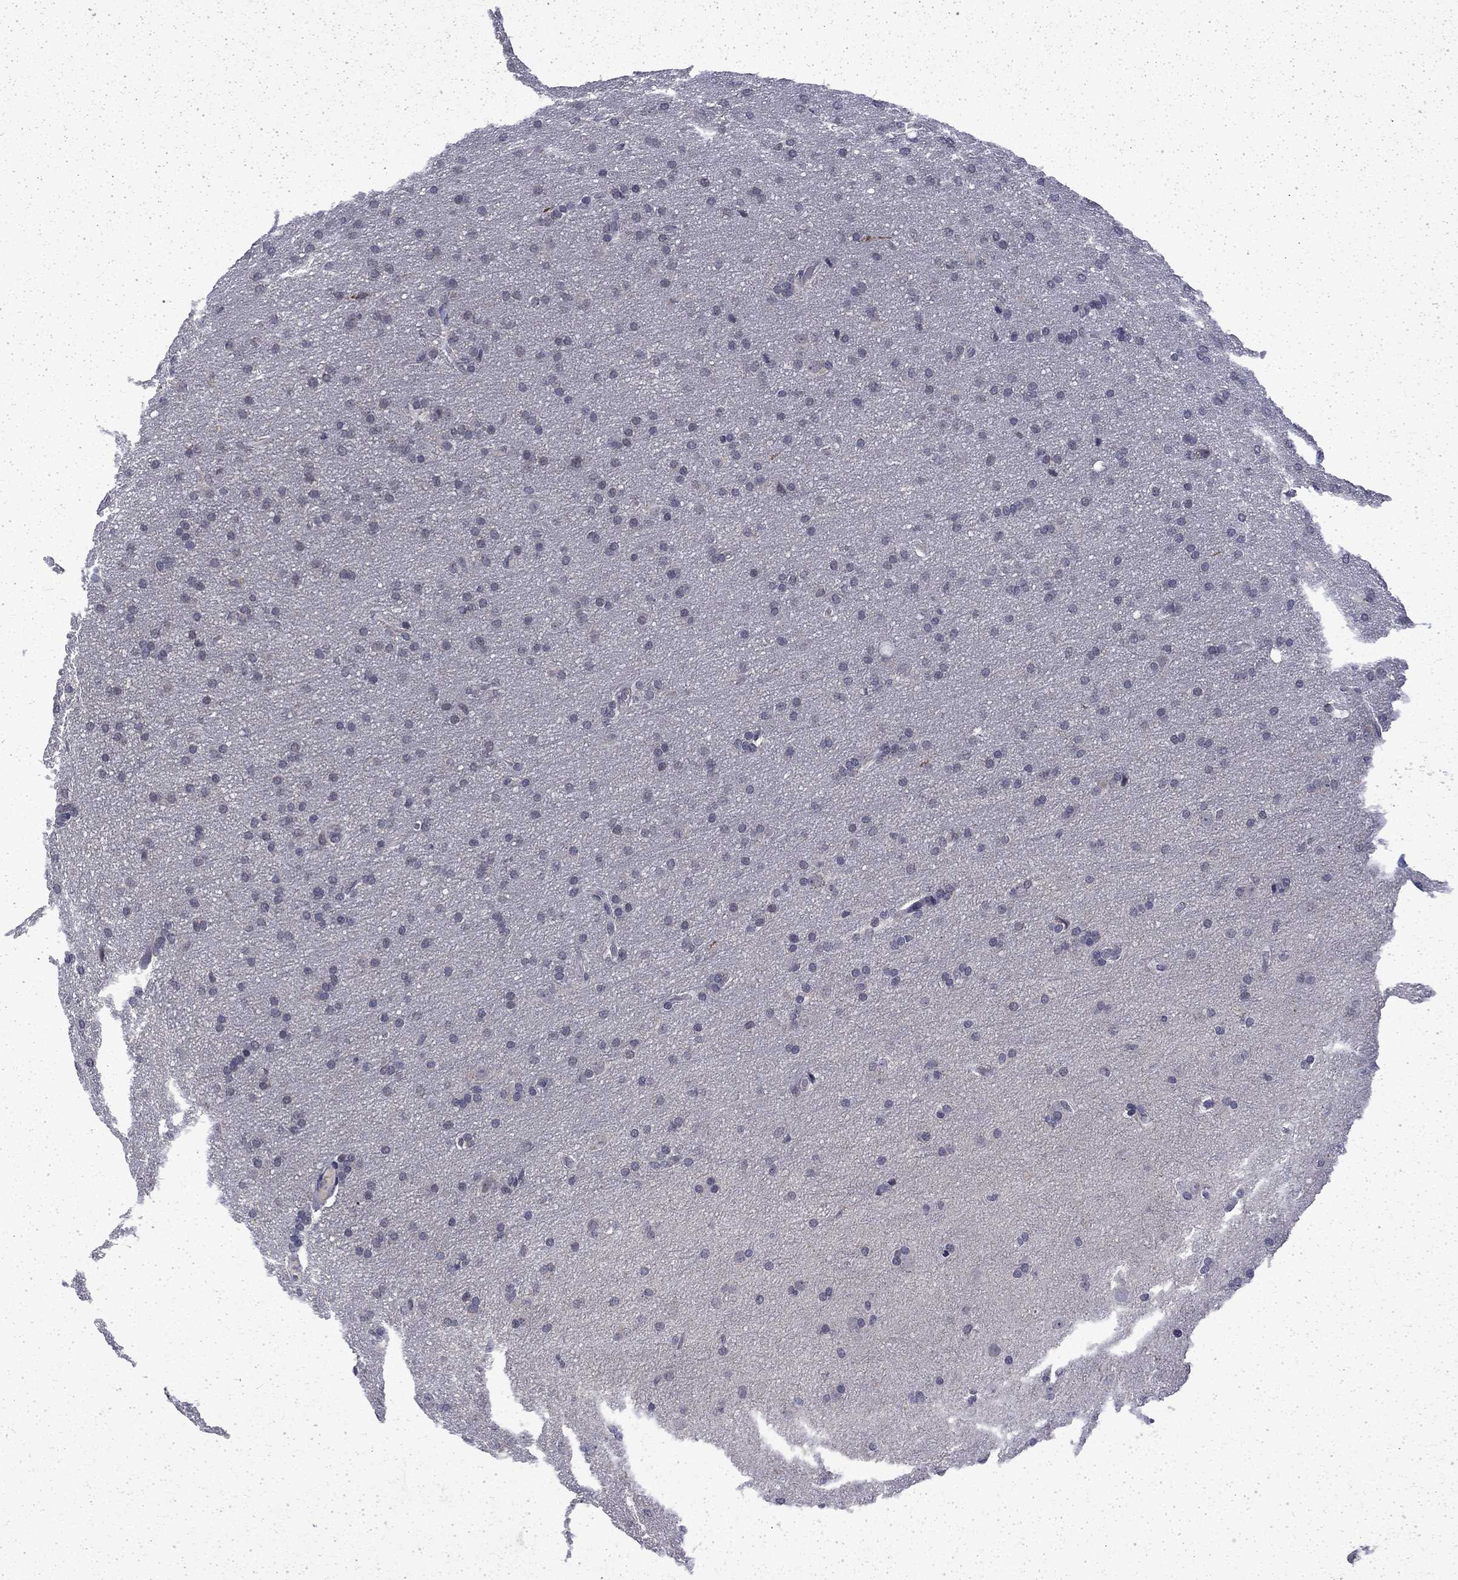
{"staining": {"intensity": "negative", "quantity": "none", "location": "none"}, "tissue": "glioma", "cell_type": "Tumor cells", "image_type": "cancer", "snomed": [{"axis": "morphology", "description": "Glioma, malignant, Low grade"}, {"axis": "topography", "description": "Brain"}], "caption": "Image shows no protein expression in tumor cells of malignant glioma (low-grade) tissue.", "gene": "CHAT", "patient": {"sex": "female", "age": 32}}